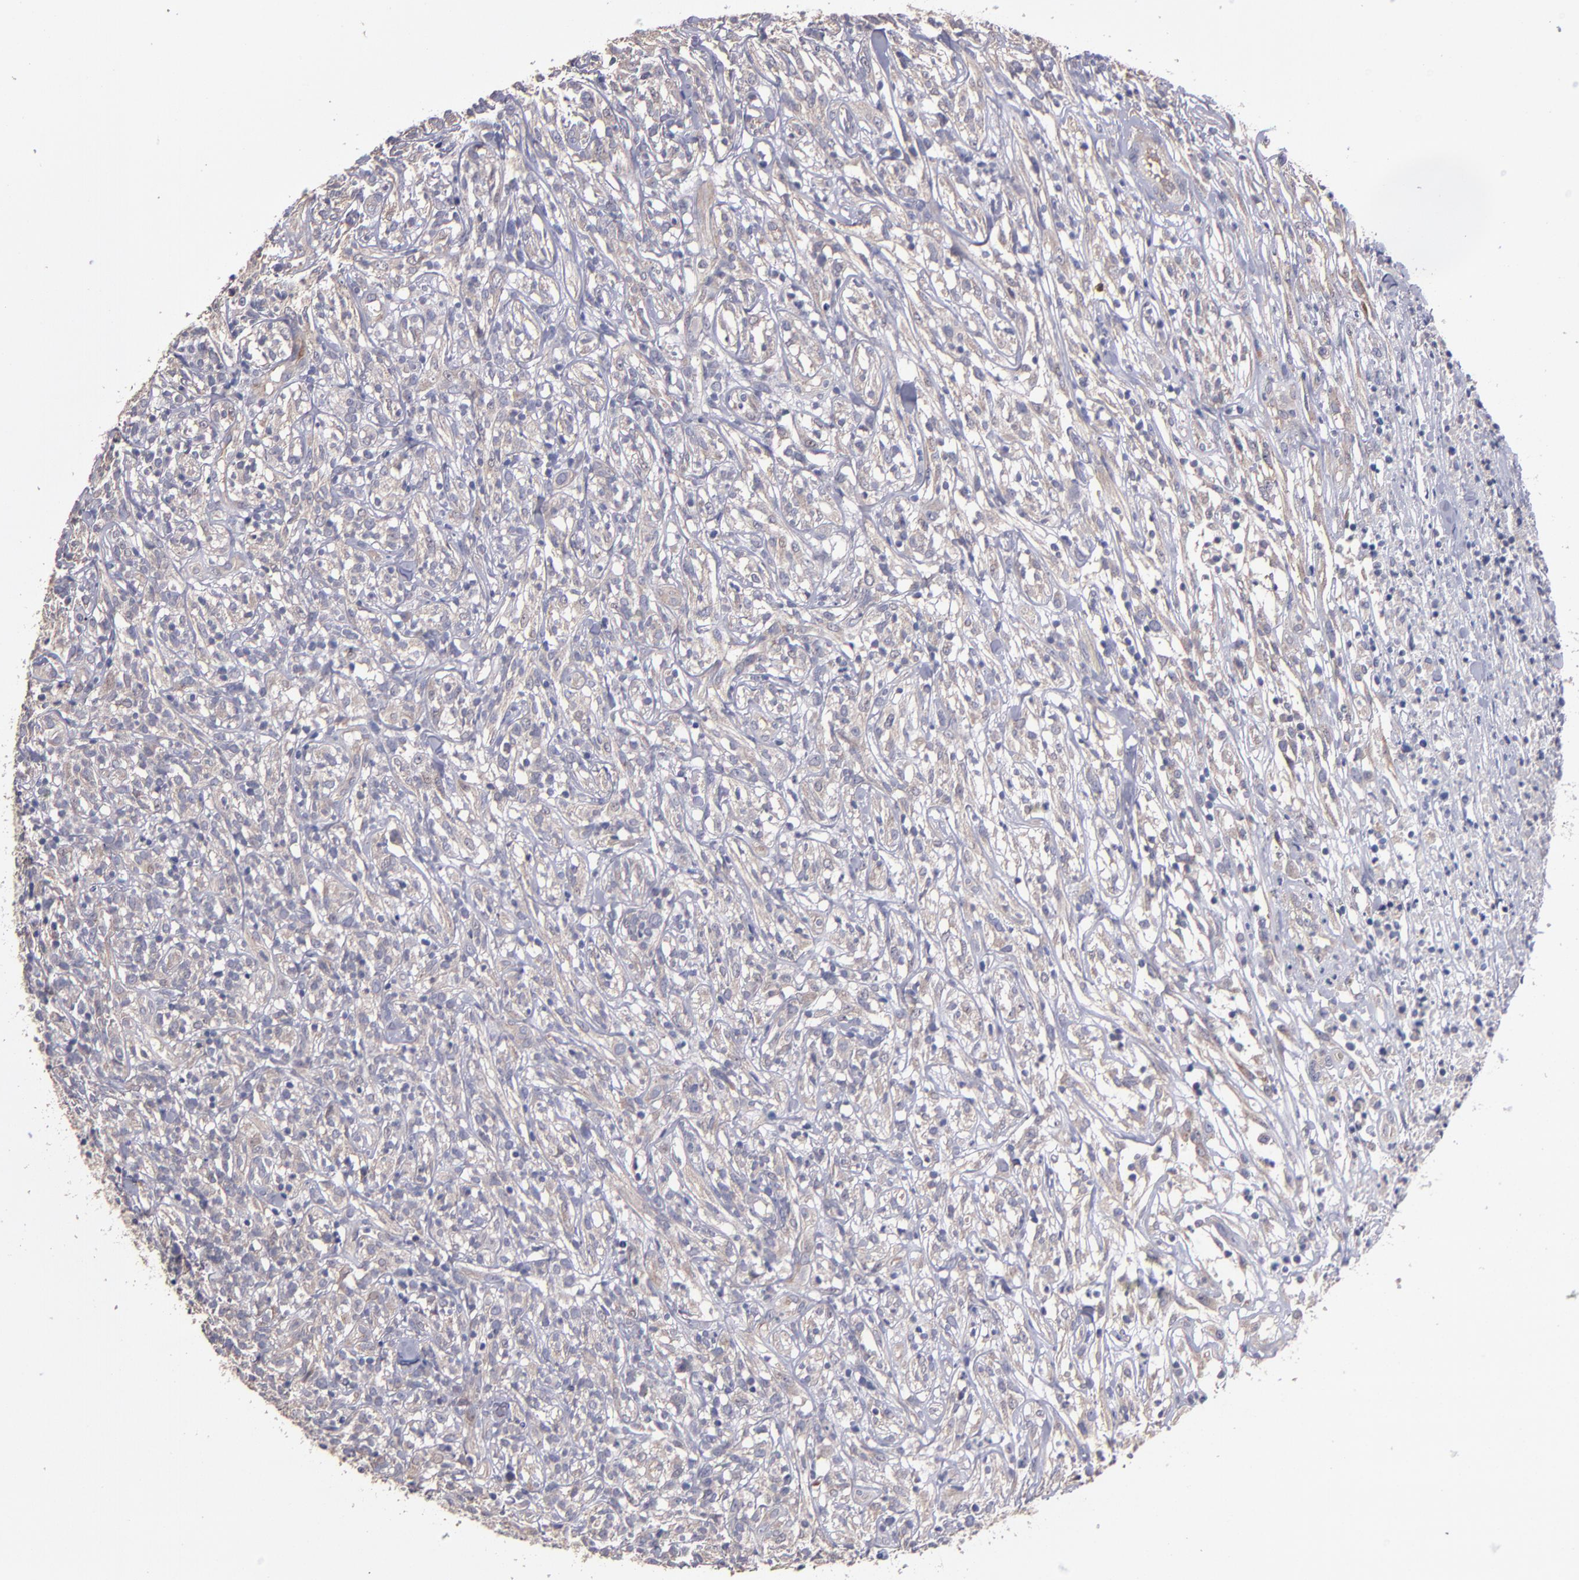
{"staining": {"intensity": "weak", "quantity": "25%-75%", "location": "cytoplasmic/membranous"}, "tissue": "lymphoma", "cell_type": "Tumor cells", "image_type": "cancer", "snomed": [{"axis": "morphology", "description": "Malignant lymphoma, non-Hodgkin's type, High grade"}, {"axis": "topography", "description": "Lymph node"}], "caption": "Immunohistochemical staining of human high-grade malignant lymphoma, non-Hodgkin's type reveals low levels of weak cytoplasmic/membranous protein expression in about 25%-75% of tumor cells. (DAB (3,3'-diaminobenzidine) = brown stain, brightfield microscopy at high magnification).", "gene": "MAGEE1", "patient": {"sex": "female", "age": 73}}